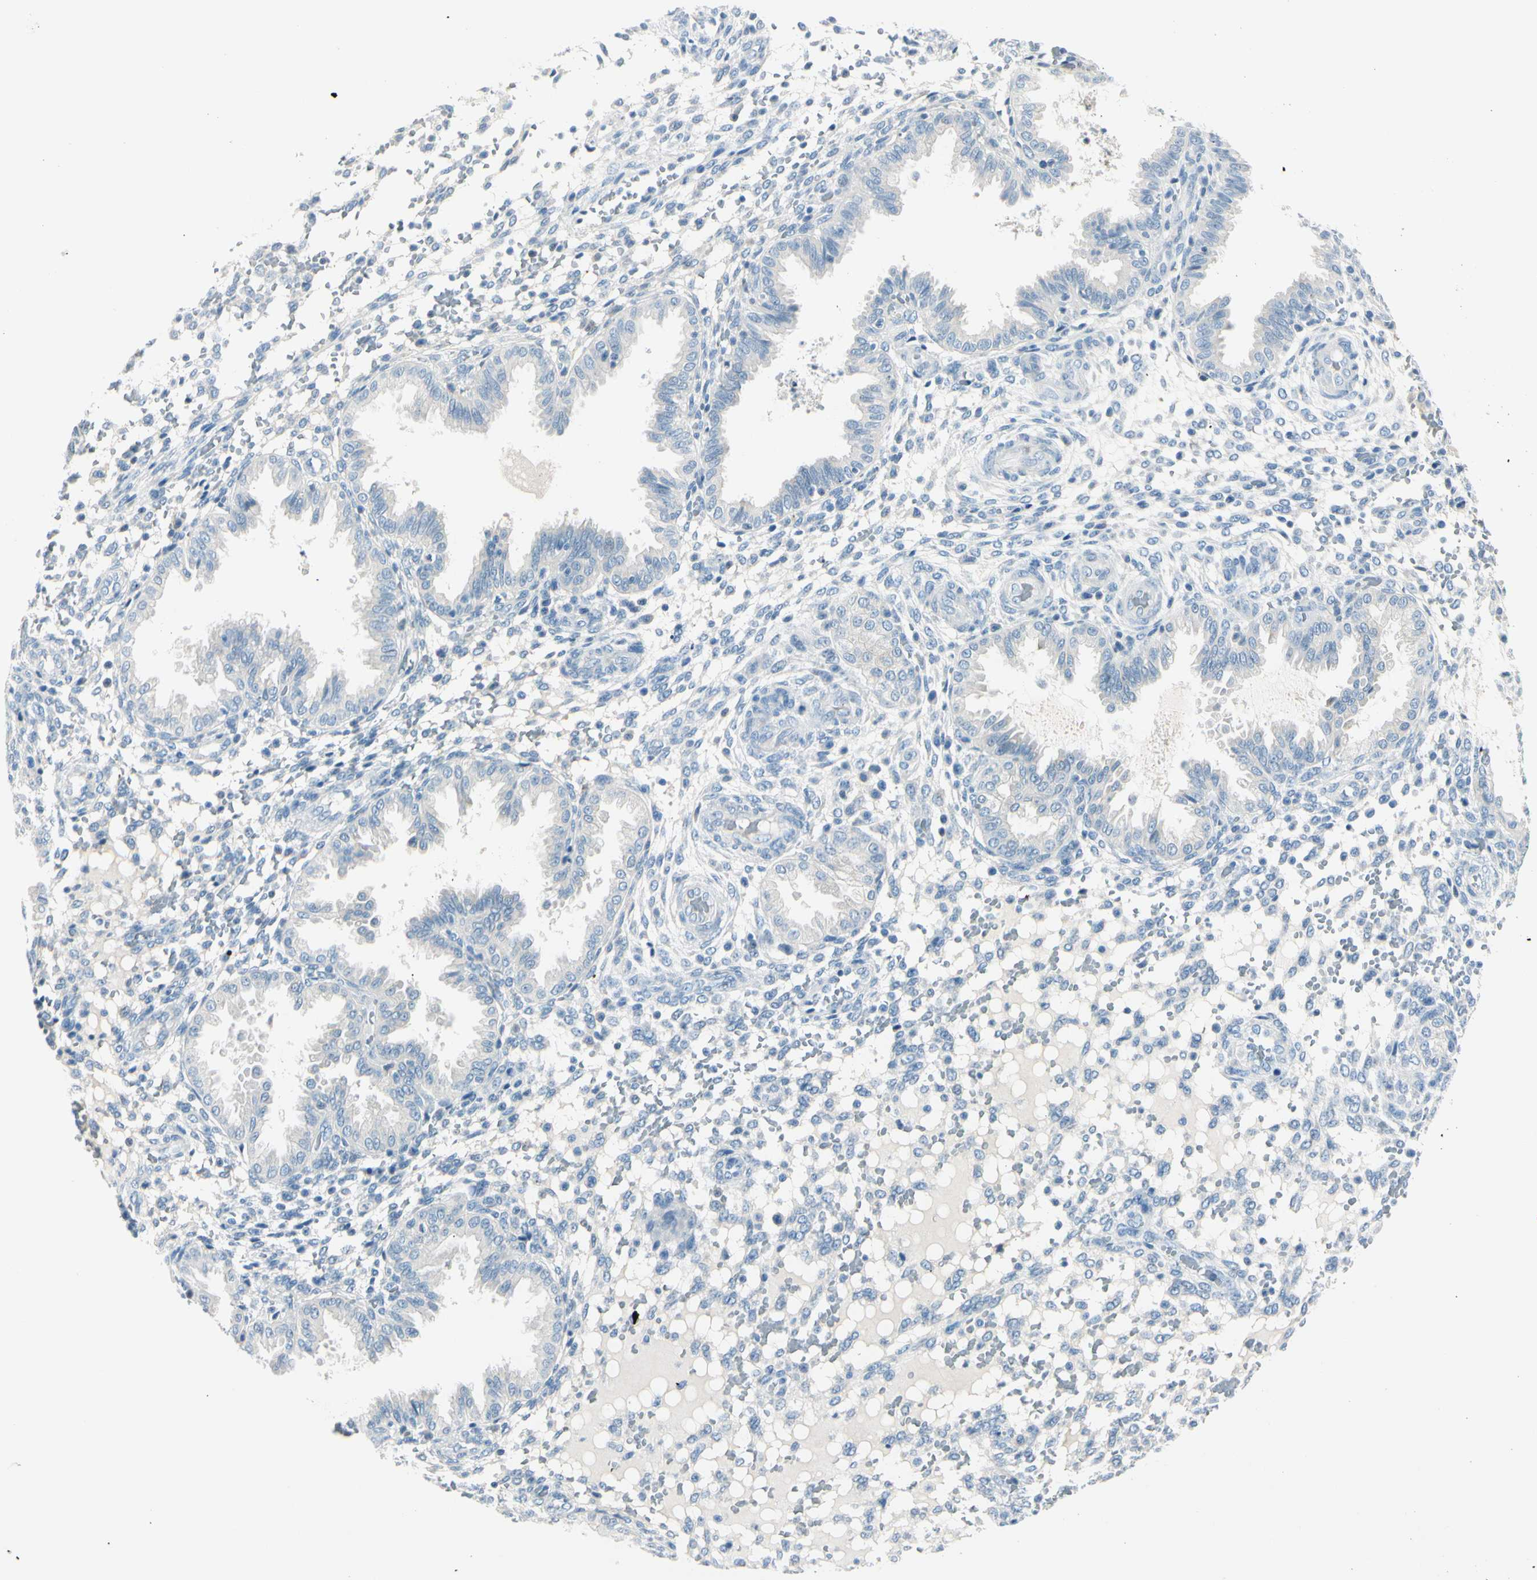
{"staining": {"intensity": "negative", "quantity": "none", "location": "none"}, "tissue": "endometrium", "cell_type": "Cells in endometrial stroma", "image_type": "normal", "snomed": [{"axis": "morphology", "description": "Normal tissue, NOS"}, {"axis": "topography", "description": "Endometrium"}], "caption": "Cells in endometrial stroma show no significant expression in normal endometrium.", "gene": "PEBP1", "patient": {"sex": "female", "age": 33}}